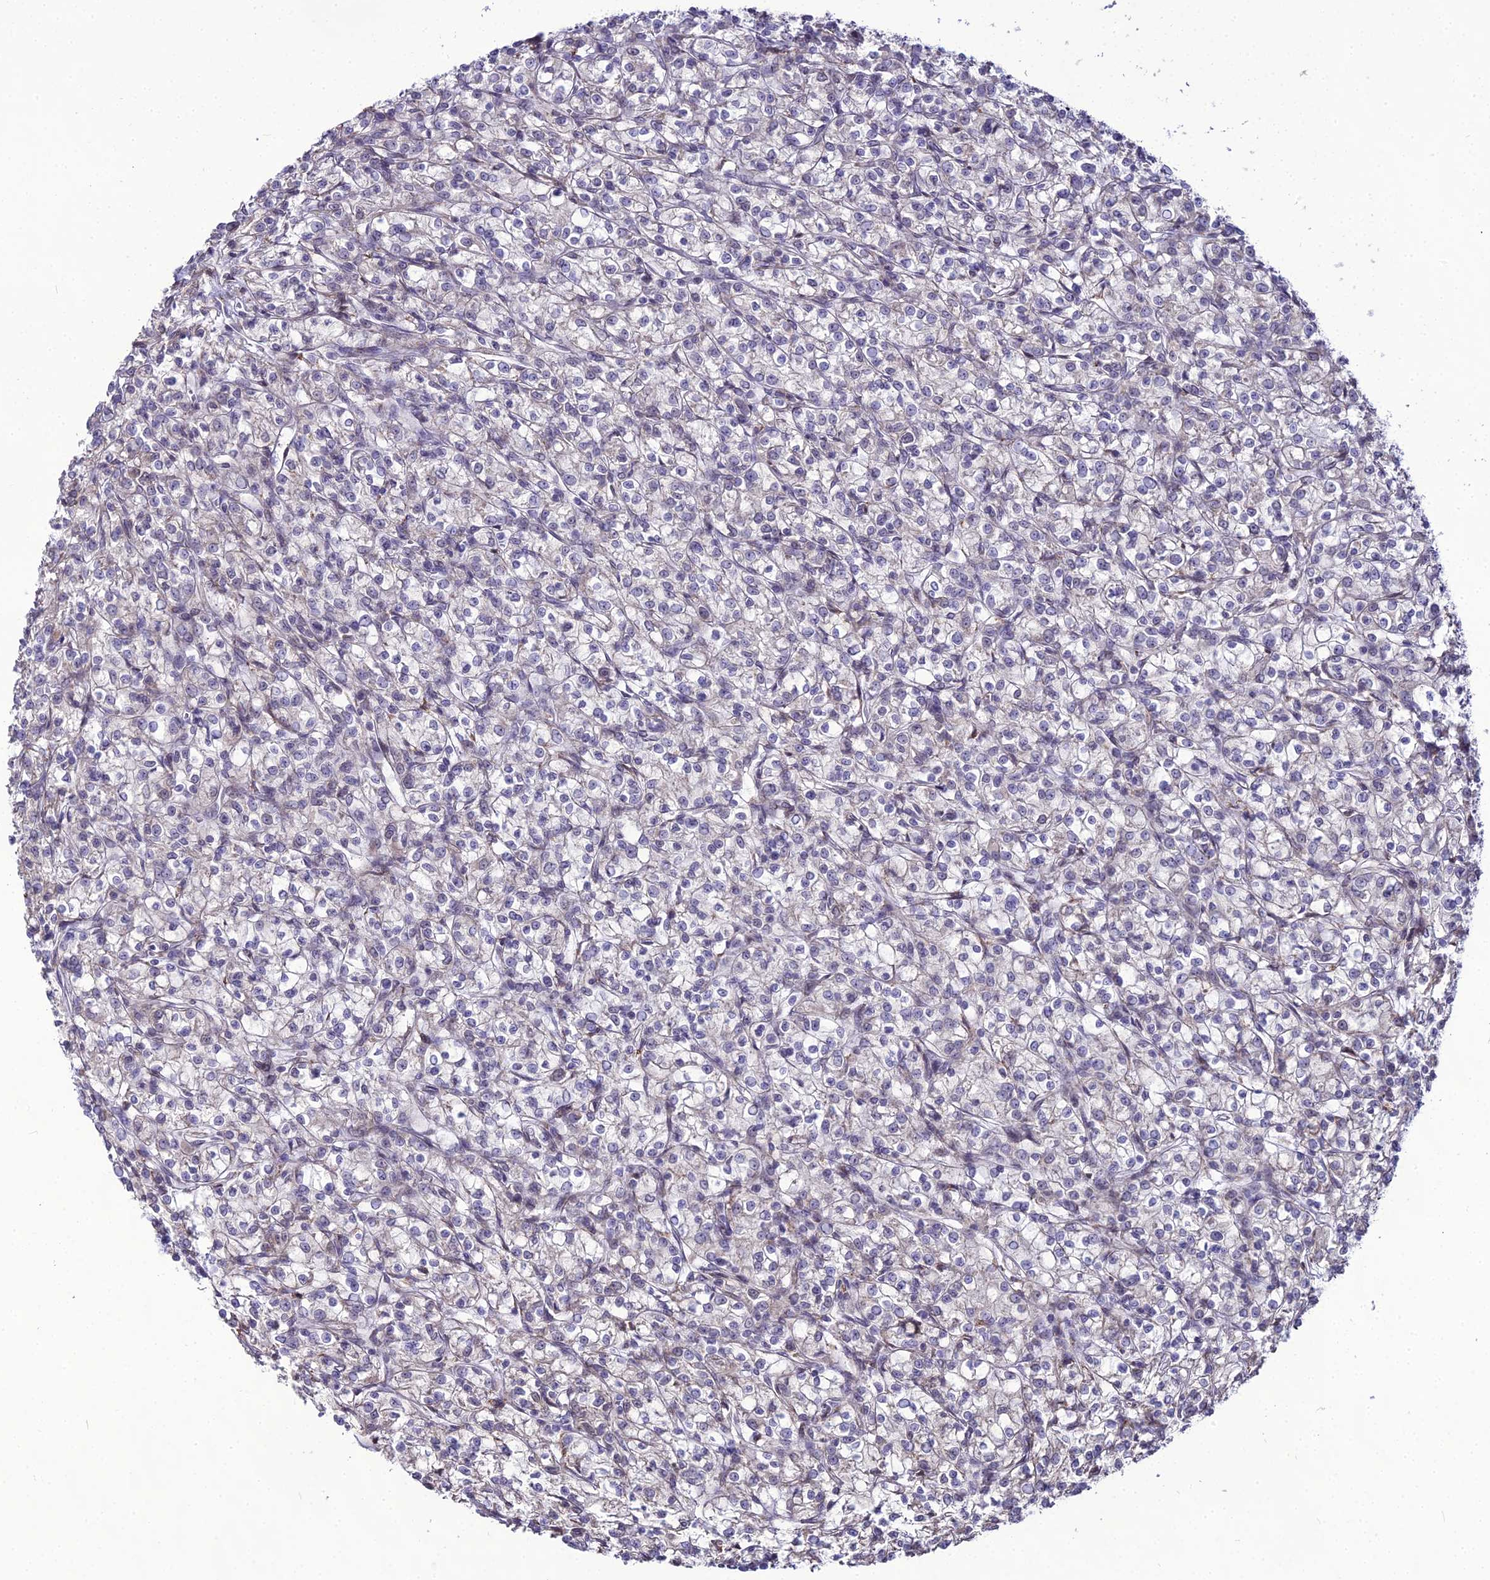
{"staining": {"intensity": "negative", "quantity": "none", "location": "none"}, "tissue": "renal cancer", "cell_type": "Tumor cells", "image_type": "cancer", "snomed": [{"axis": "morphology", "description": "Adenocarcinoma, NOS"}, {"axis": "topography", "description": "Kidney"}], "caption": "The immunohistochemistry (IHC) photomicrograph has no significant expression in tumor cells of renal cancer (adenocarcinoma) tissue.", "gene": "TROAP", "patient": {"sex": "female", "age": 59}}